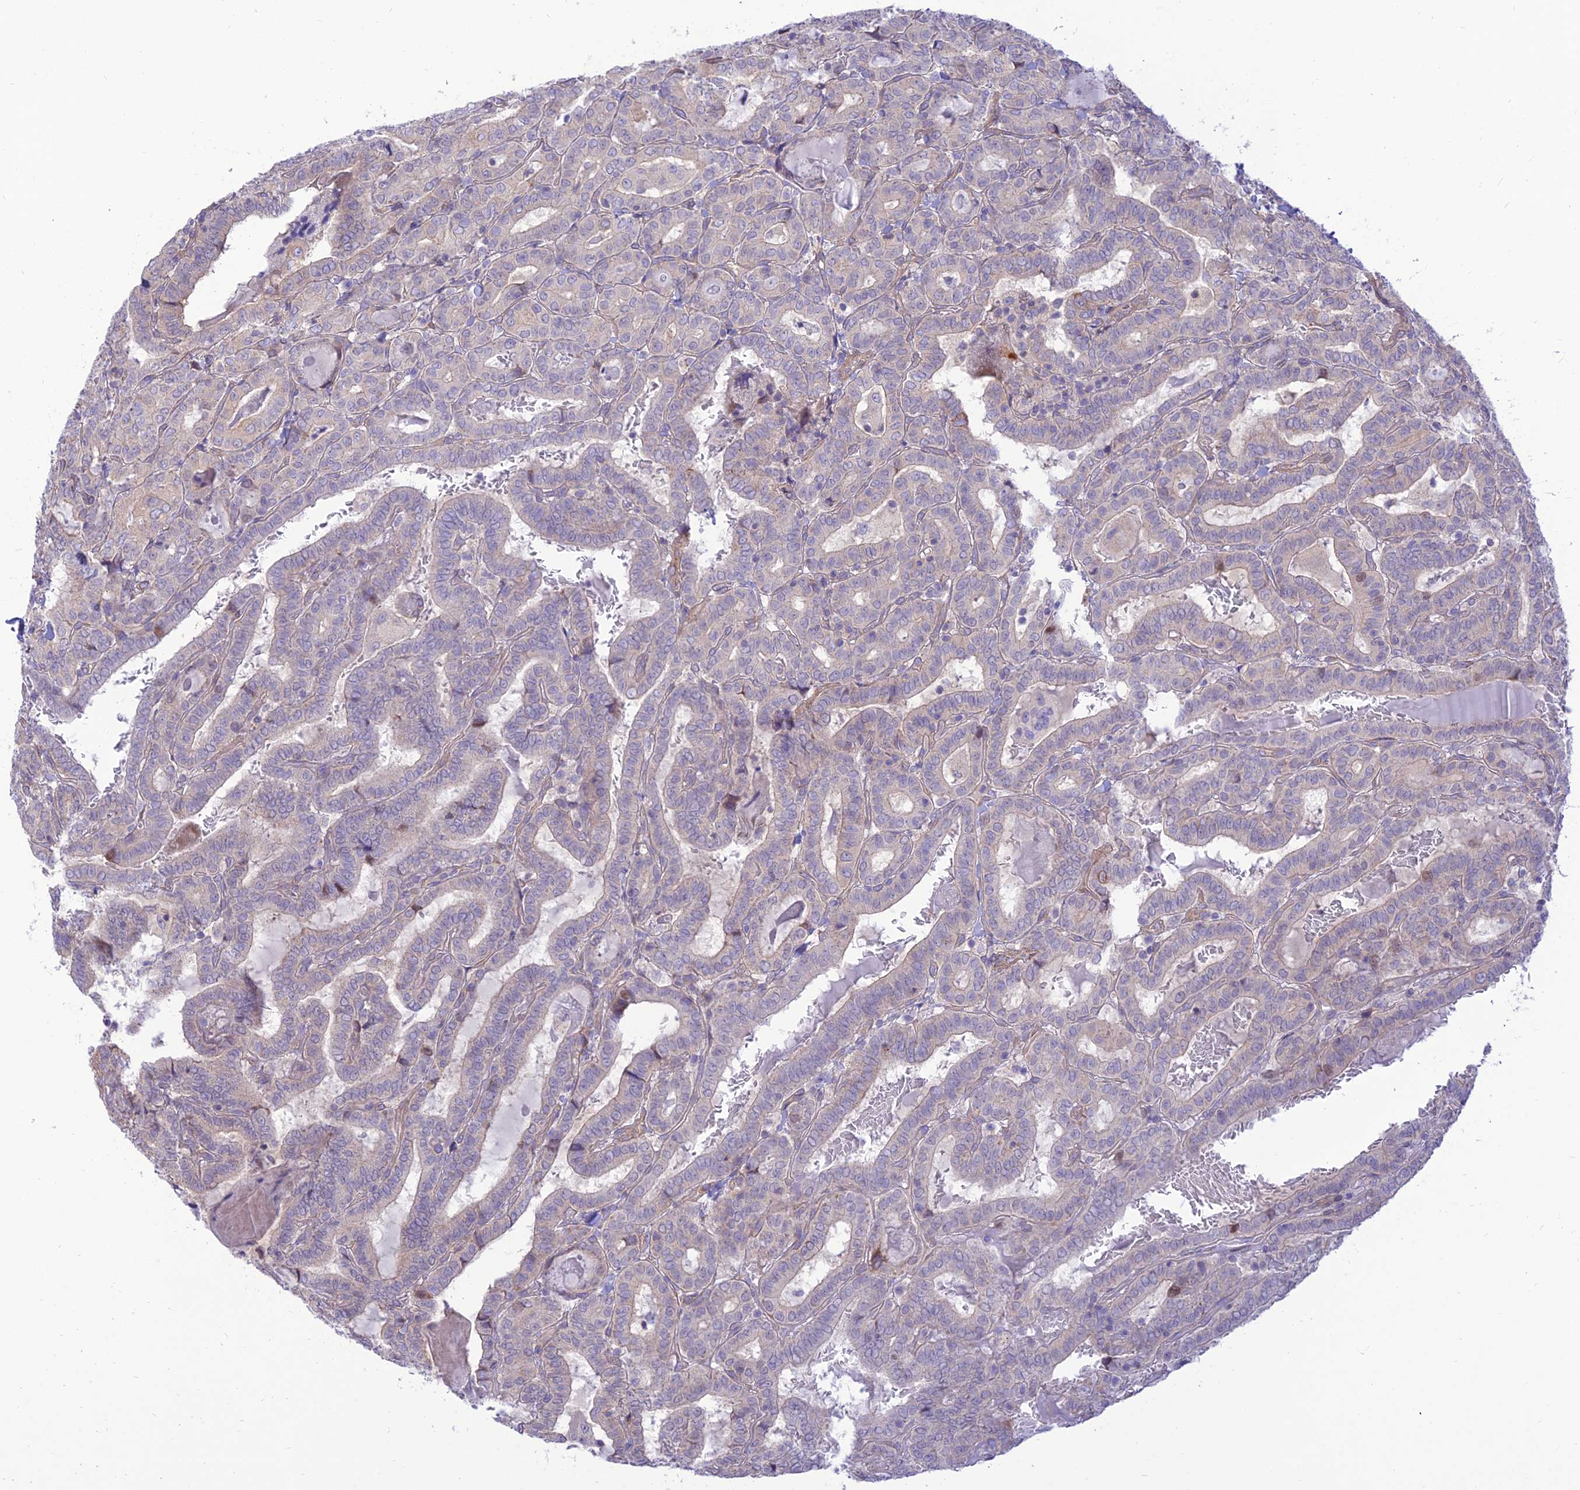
{"staining": {"intensity": "negative", "quantity": "none", "location": "none"}, "tissue": "thyroid cancer", "cell_type": "Tumor cells", "image_type": "cancer", "snomed": [{"axis": "morphology", "description": "Papillary adenocarcinoma, NOS"}, {"axis": "topography", "description": "Thyroid gland"}], "caption": "Tumor cells are negative for brown protein staining in thyroid cancer. The staining is performed using DAB brown chromogen with nuclei counter-stained in using hematoxylin.", "gene": "KCNAB1", "patient": {"sex": "female", "age": 72}}